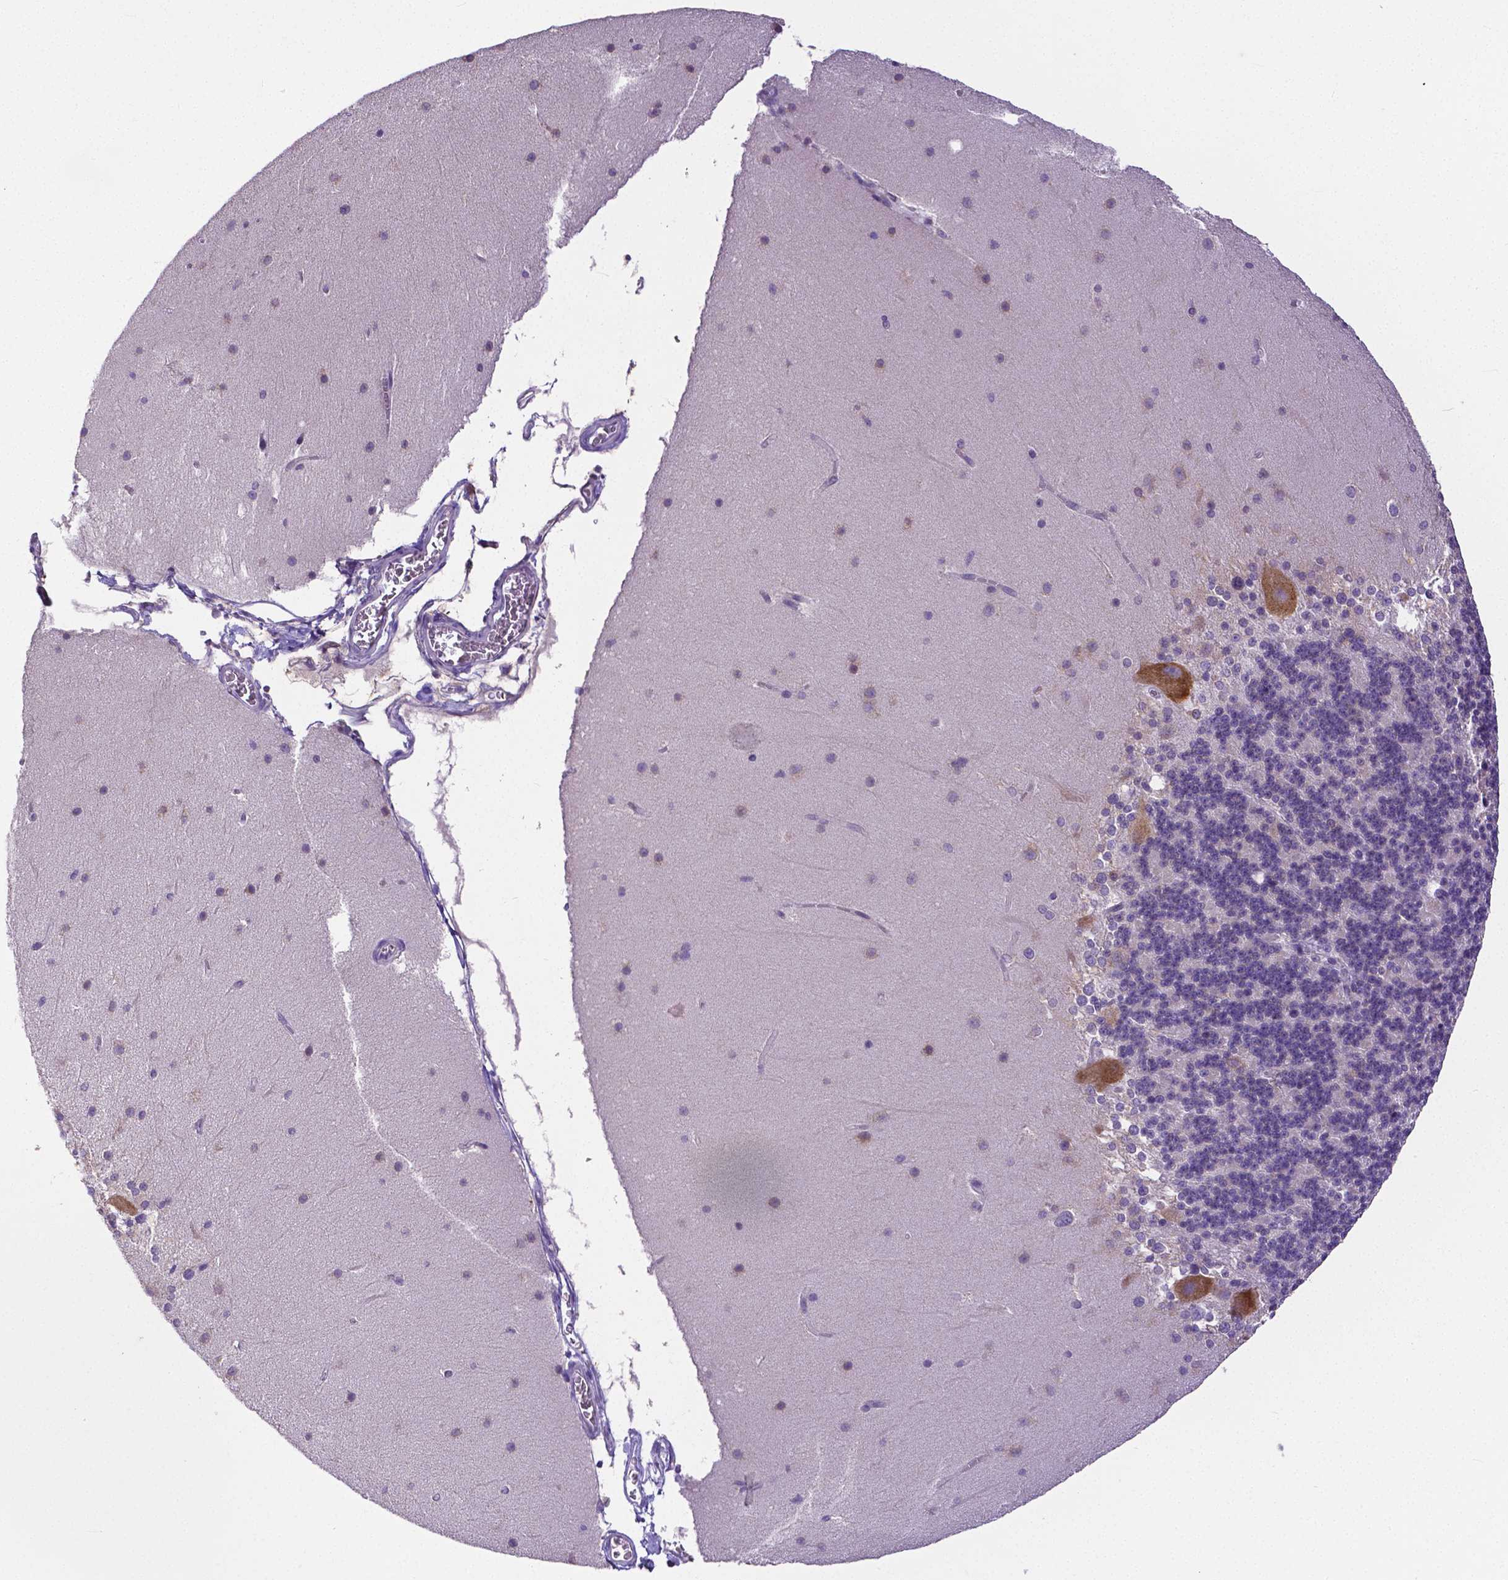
{"staining": {"intensity": "negative", "quantity": "none", "location": "none"}, "tissue": "cerebellum", "cell_type": "Cells in granular layer", "image_type": "normal", "snomed": [{"axis": "morphology", "description": "Normal tissue, NOS"}, {"axis": "topography", "description": "Cerebellum"}], "caption": "This is an immunohistochemistry (IHC) histopathology image of benign human cerebellum. There is no positivity in cells in granular layer.", "gene": "DICER1", "patient": {"sex": "female", "age": 19}}